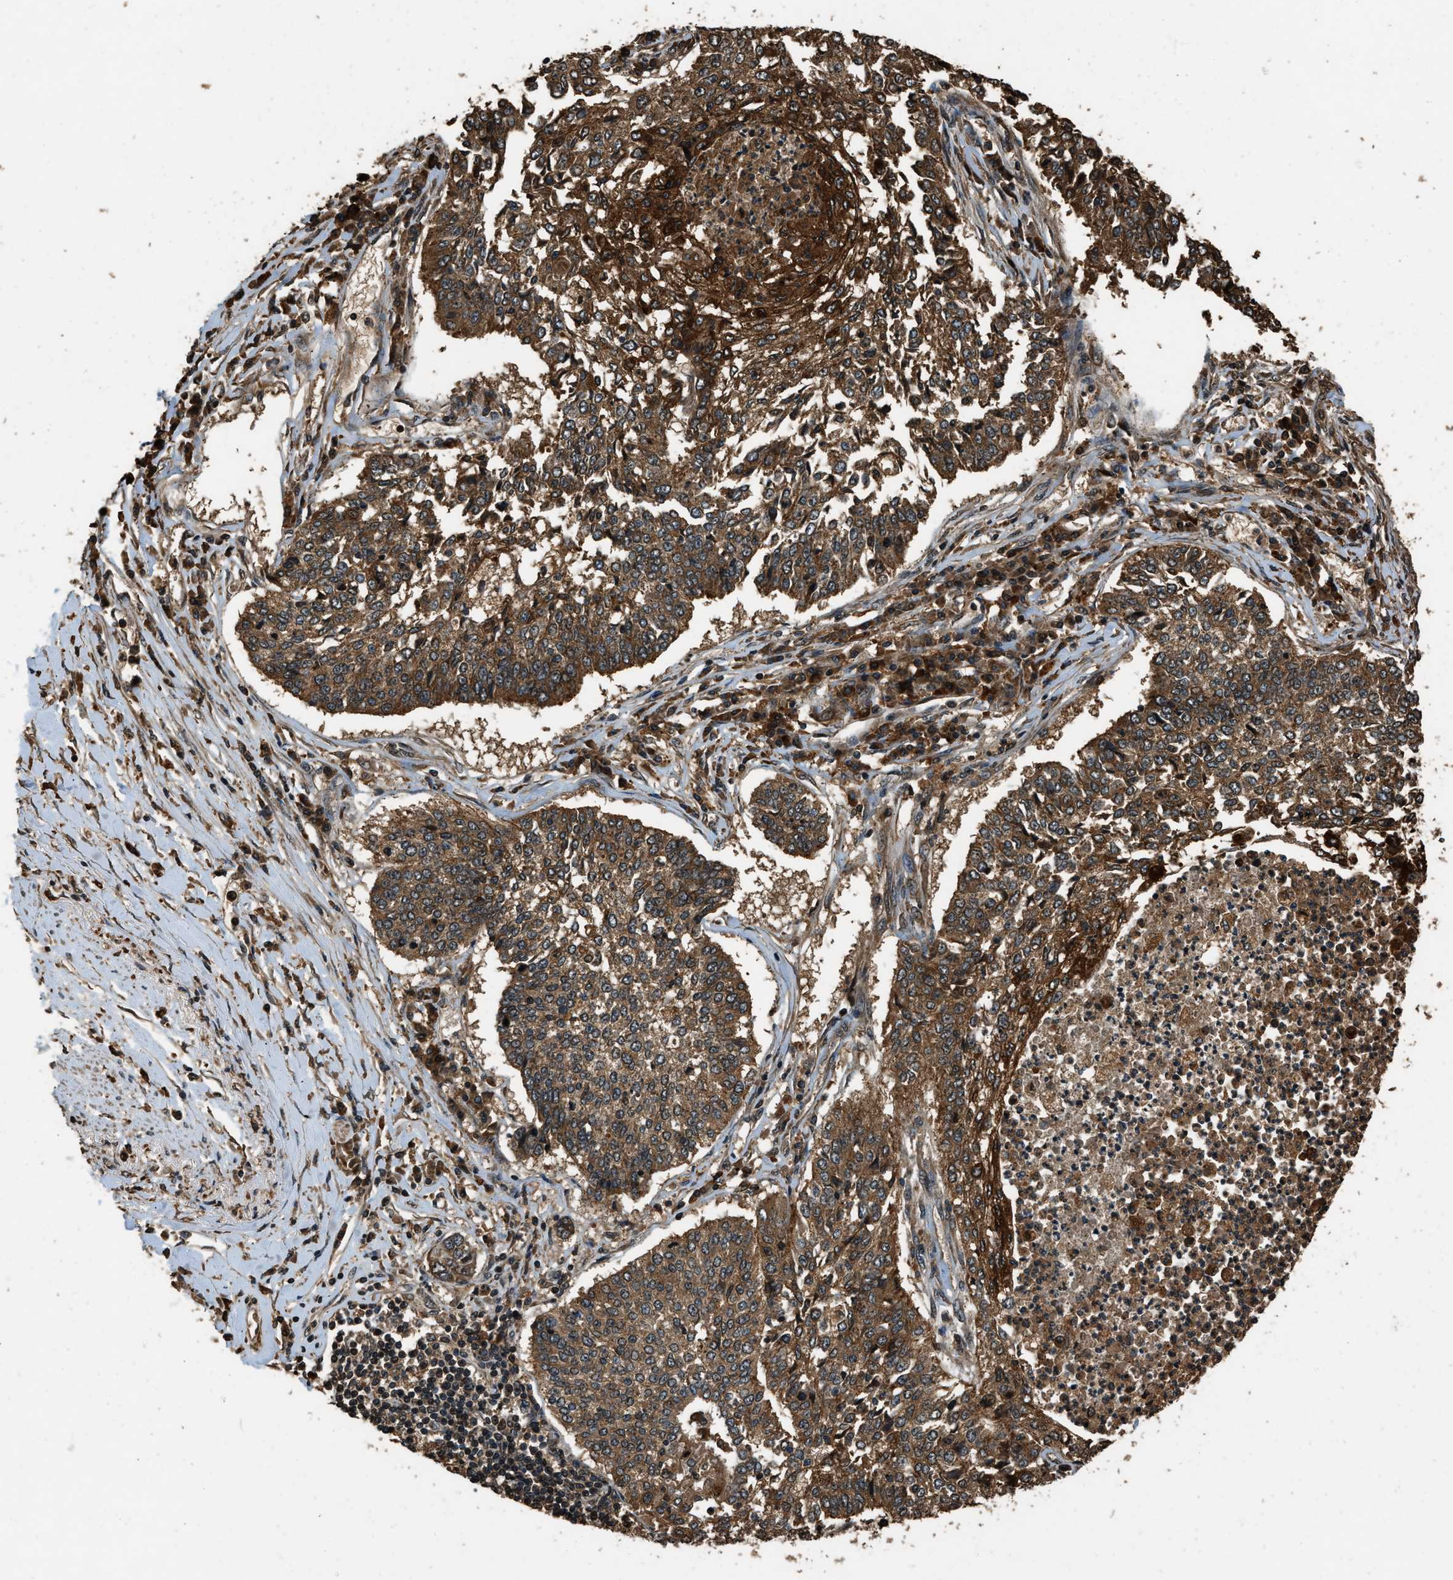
{"staining": {"intensity": "moderate", "quantity": ">75%", "location": "cytoplasmic/membranous"}, "tissue": "lung cancer", "cell_type": "Tumor cells", "image_type": "cancer", "snomed": [{"axis": "morphology", "description": "Normal tissue, NOS"}, {"axis": "morphology", "description": "Squamous cell carcinoma, NOS"}, {"axis": "topography", "description": "Cartilage tissue"}, {"axis": "topography", "description": "Bronchus"}, {"axis": "topography", "description": "Lung"}], "caption": "A brown stain labels moderate cytoplasmic/membranous expression of a protein in human lung cancer (squamous cell carcinoma) tumor cells.", "gene": "RAP2A", "patient": {"sex": "female", "age": 49}}